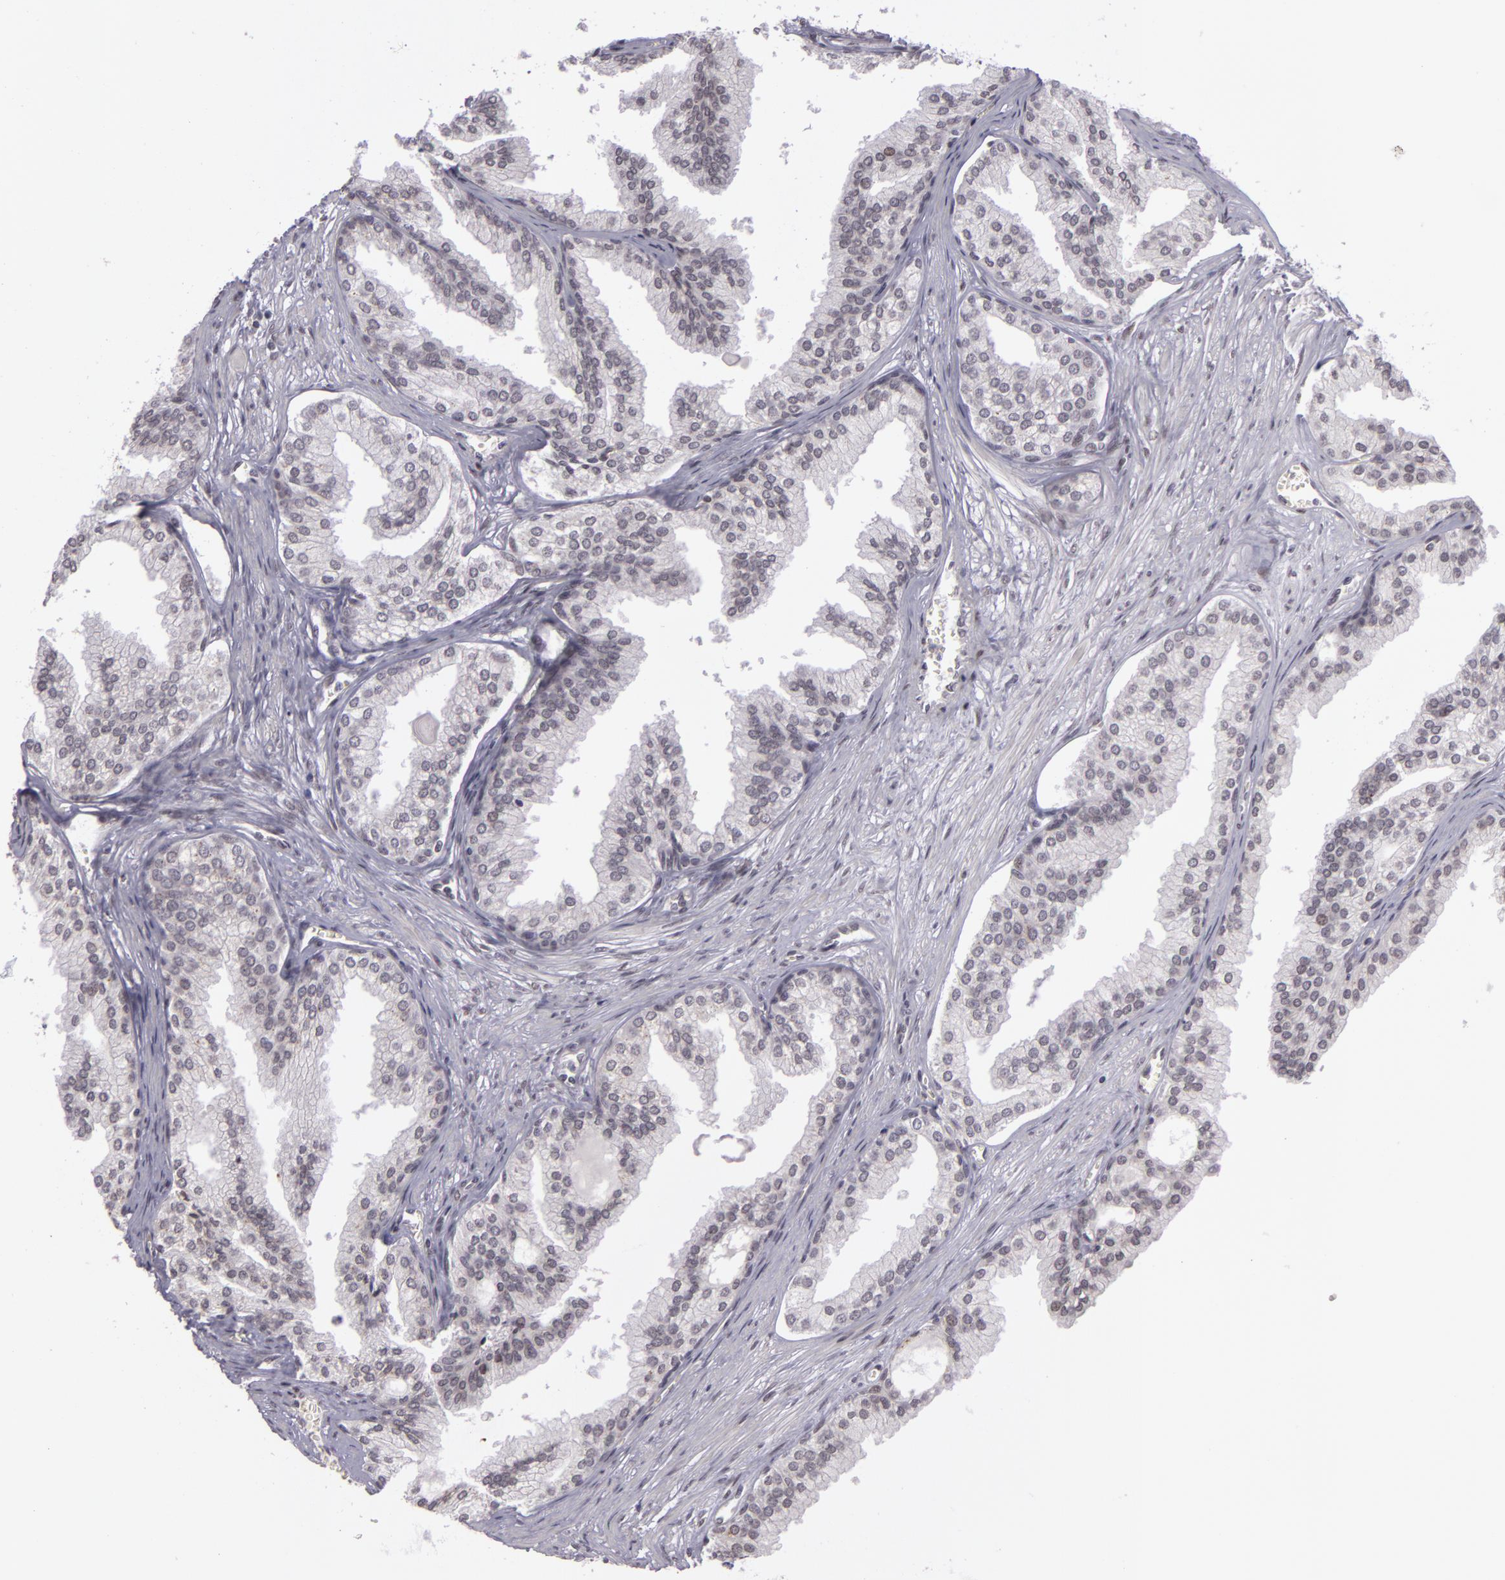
{"staining": {"intensity": "negative", "quantity": "none", "location": "none"}, "tissue": "prostate", "cell_type": "Glandular cells", "image_type": "normal", "snomed": [{"axis": "morphology", "description": "Normal tissue, NOS"}, {"axis": "topography", "description": "Prostate"}], "caption": "Immunohistochemical staining of unremarkable human prostate reveals no significant positivity in glandular cells. (DAB (3,3'-diaminobenzidine) immunohistochemistry (IHC) with hematoxylin counter stain).", "gene": "RRP7A", "patient": {"sex": "male", "age": 68}}